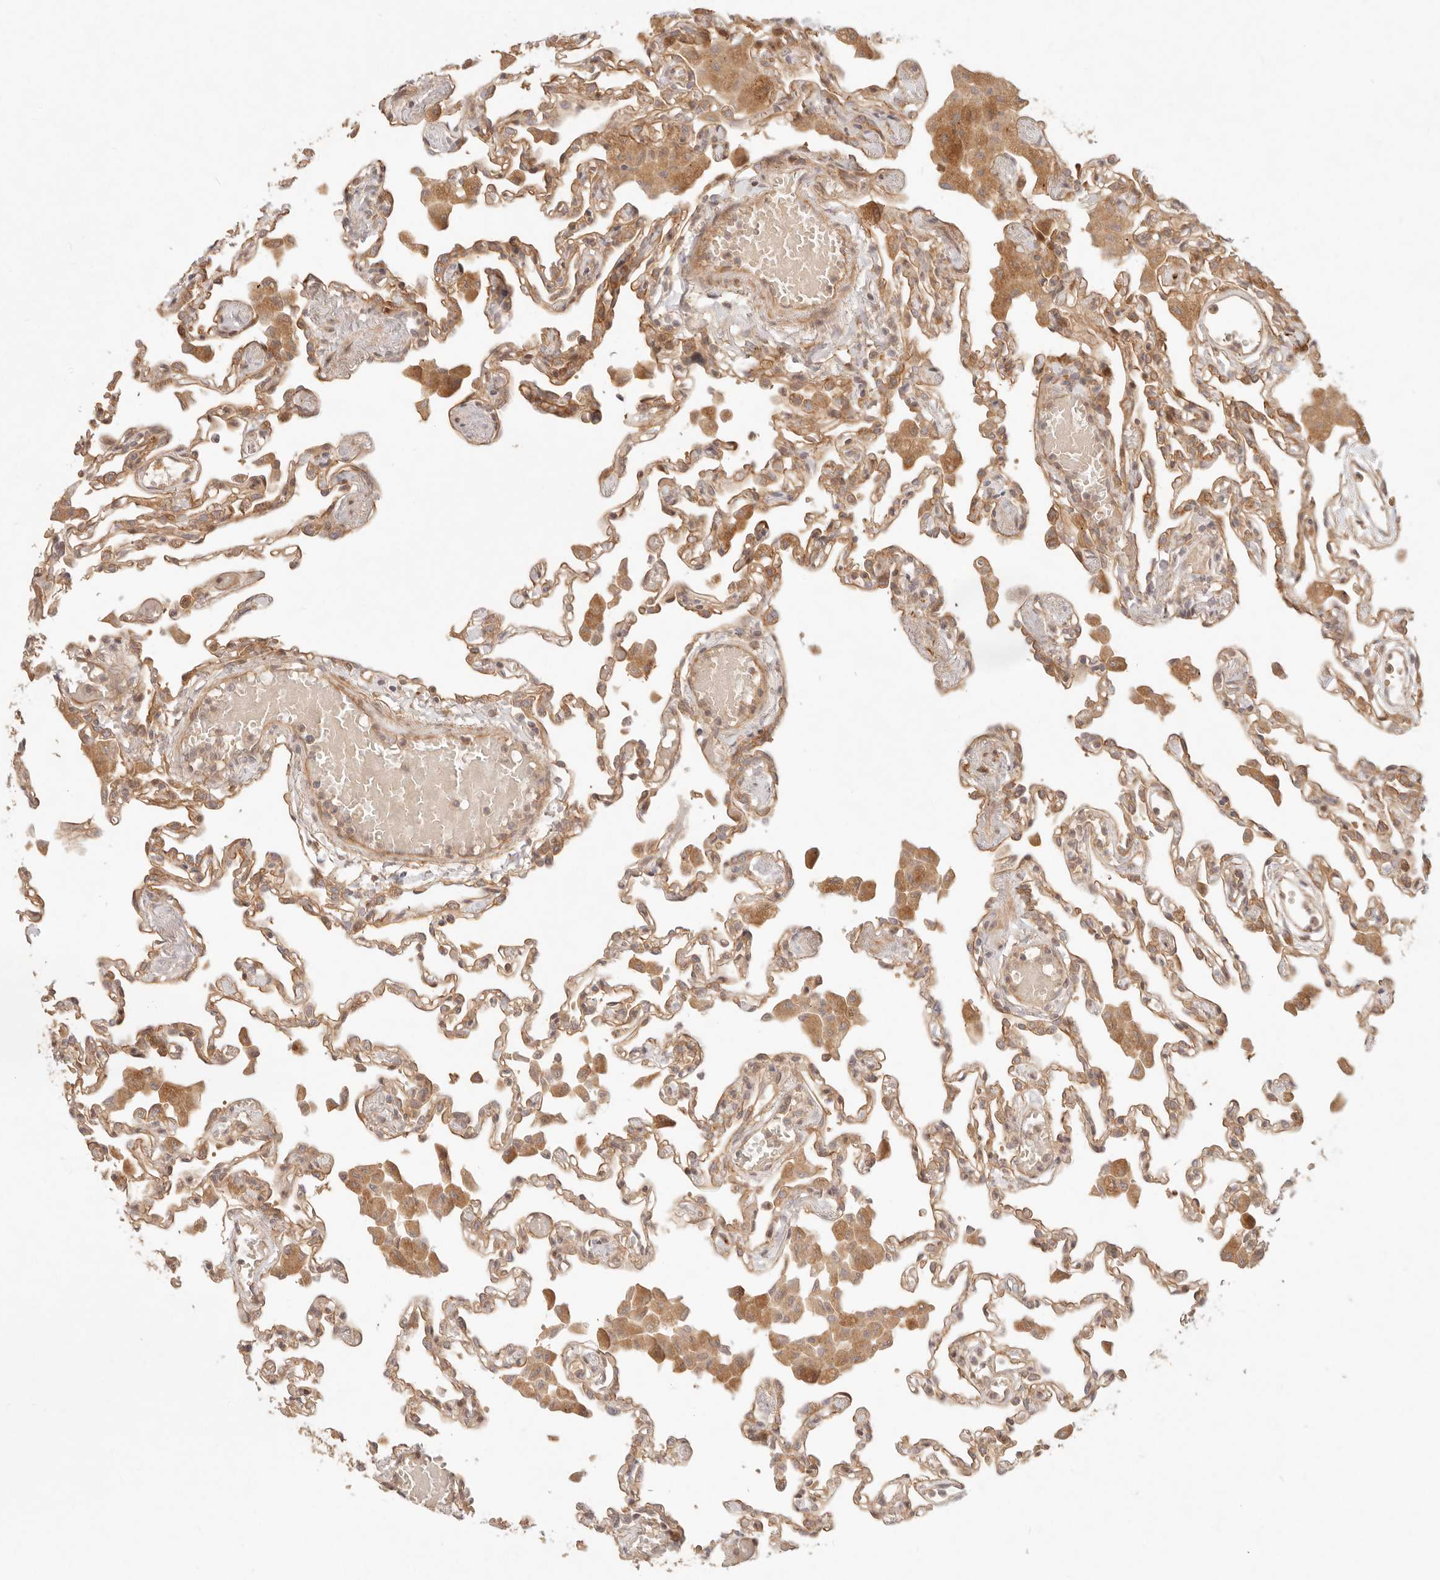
{"staining": {"intensity": "moderate", "quantity": "25%-75%", "location": "cytoplasmic/membranous"}, "tissue": "lung", "cell_type": "Alveolar cells", "image_type": "normal", "snomed": [{"axis": "morphology", "description": "Normal tissue, NOS"}, {"axis": "topography", "description": "Bronchus"}, {"axis": "topography", "description": "Lung"}], "caption": "This histopathology image shows immunohistochemistry staining of unremarkable human lung, with medium moderate cytoplasmic/membranous expression in about 25%-75% of alveolar cells.", "gene": "PPP1R3B", "patient": {"sex": "female", "age": 49}}